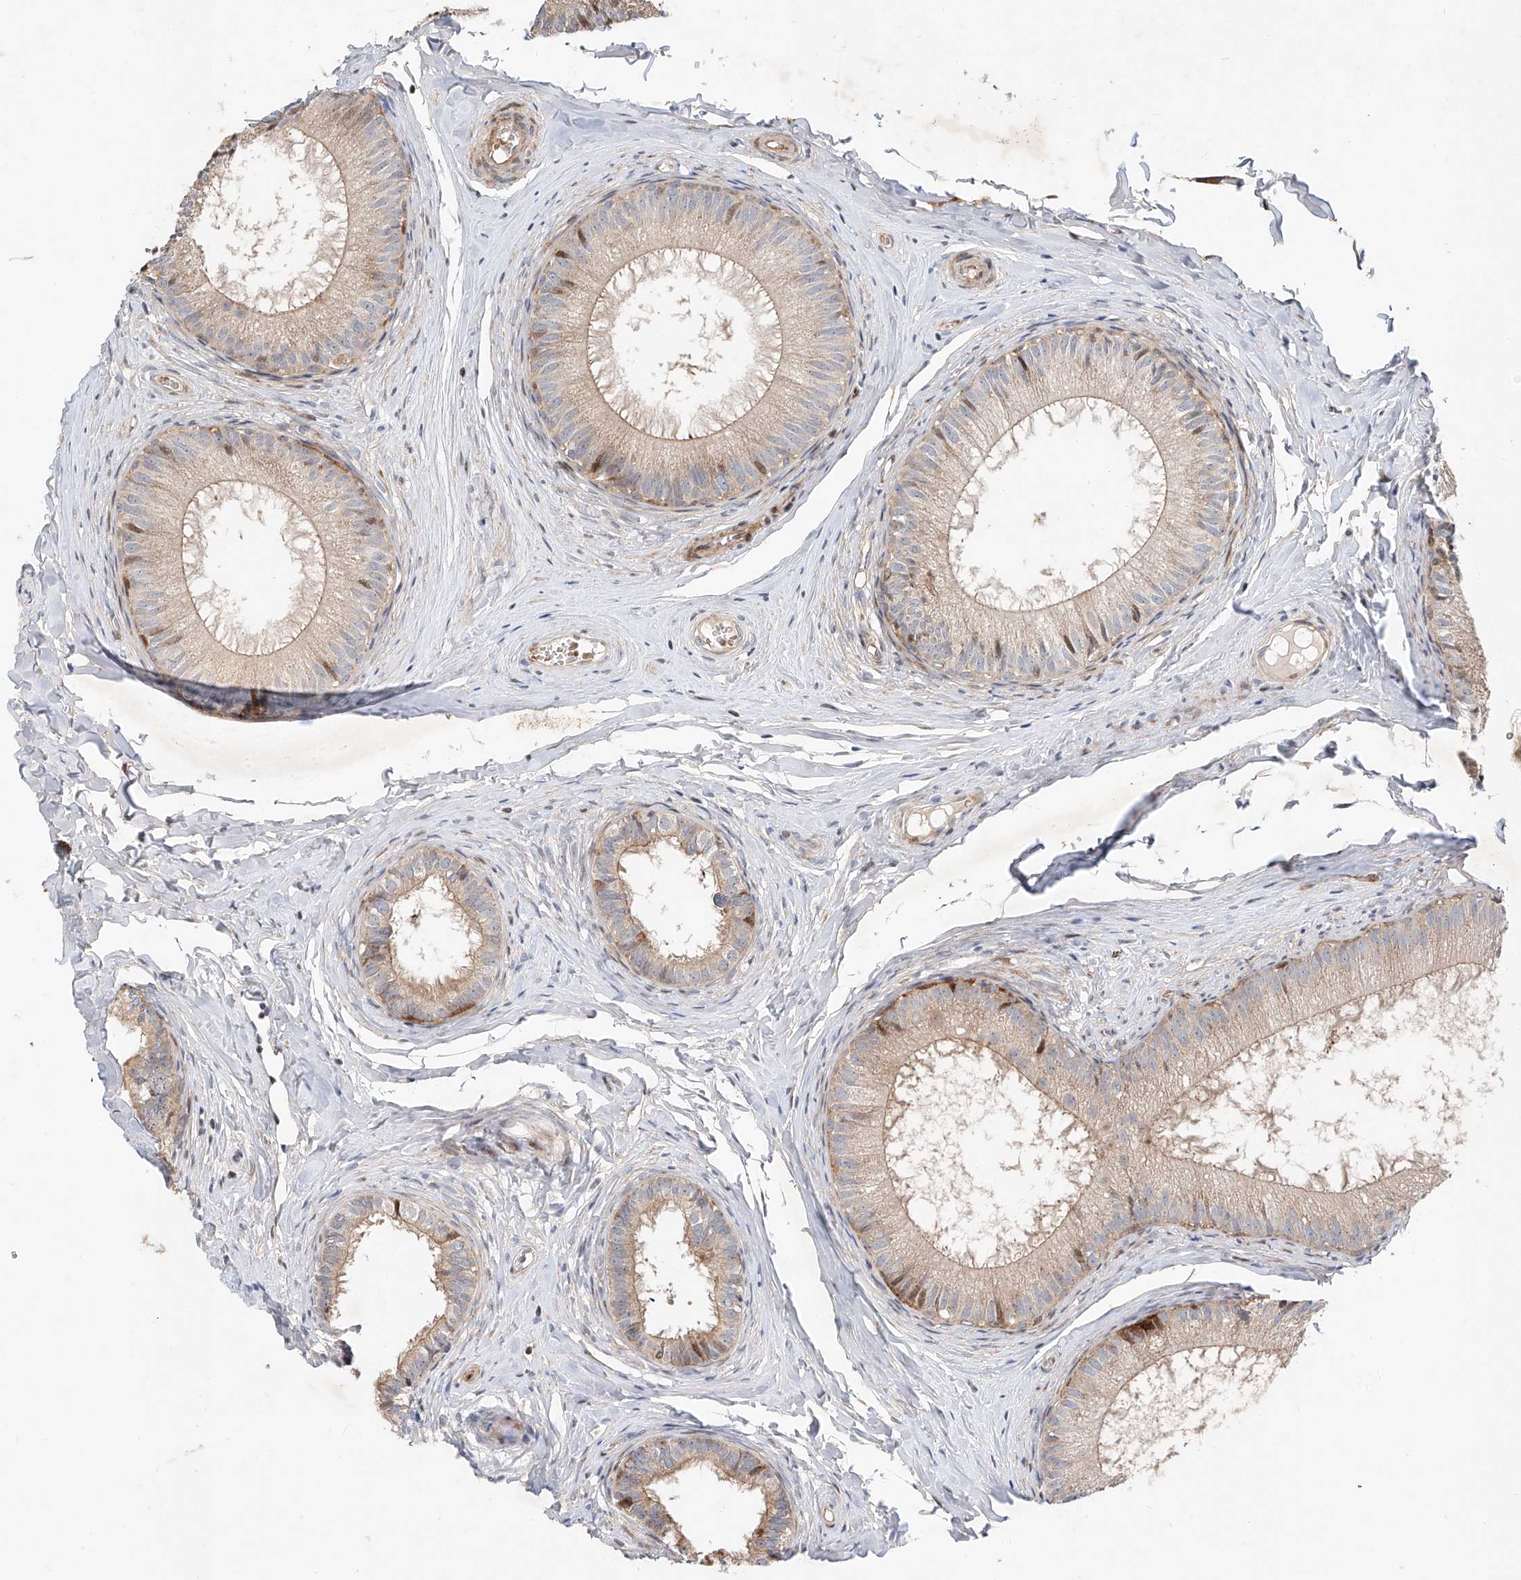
{"staining": {"intensity": "moderate", "quantity": "<25%", "location": "cytoplasmic/membranous"}, "tissue": "epididymis", "cell_type": "Glandular cells", "image_type": "normal", "snomed": [{"axis": "morphology", "description": "Normal tissue, NOS"}, {"axis": "topography", "description": "Epididymis"}], "caption": "The histopathology image demonstrates a brown stain indicating the presence of a protein in the cytoplasmic/membranous of glandular cells in epididymis.", "gene": "USF3", "patient": {"sex": "male", "age": 34}}